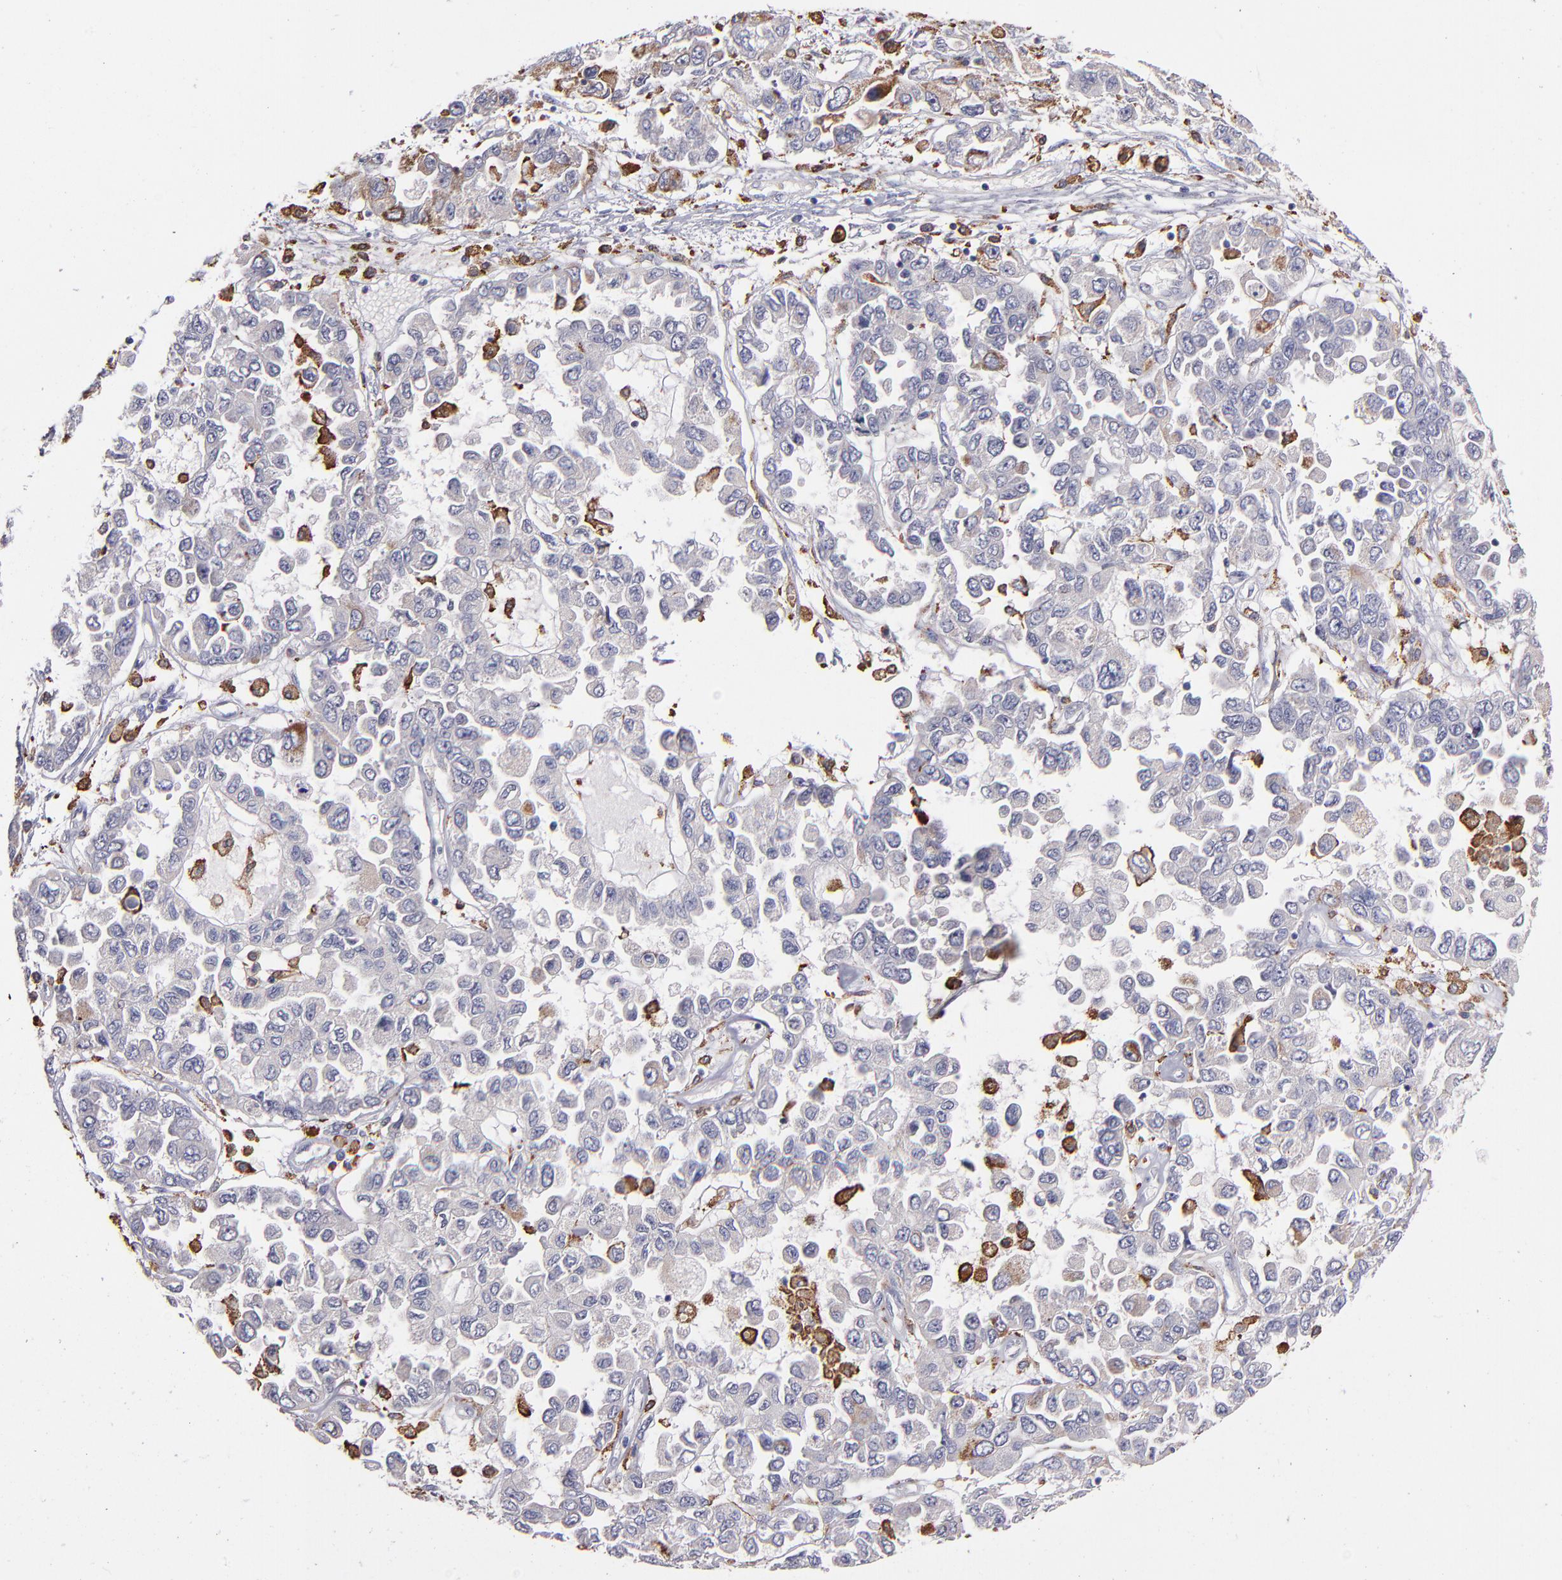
{"staining": {"intensity": "moderate", "quantity": "25%-75%", "location": "cytoplasmic/membranous"}, "tissue": "ovarian cancer", "cell_type": "Tumor cells", "image_type": "cancer", "snomed": [{"axis": "morphology", "description": "Cystadenocarcinoma, serous, NOS"}, {"axis": "topography", "description": "Ovary"}], "caption": "This is a micrograph of IHC staining of serous cystadenocarcinoma (ovarian), which shows moderate positivity in the cytoplasmic/membranous of tumor cells.", "gene": "GLDC", "patient": {"sex": "female", "age": 84}}